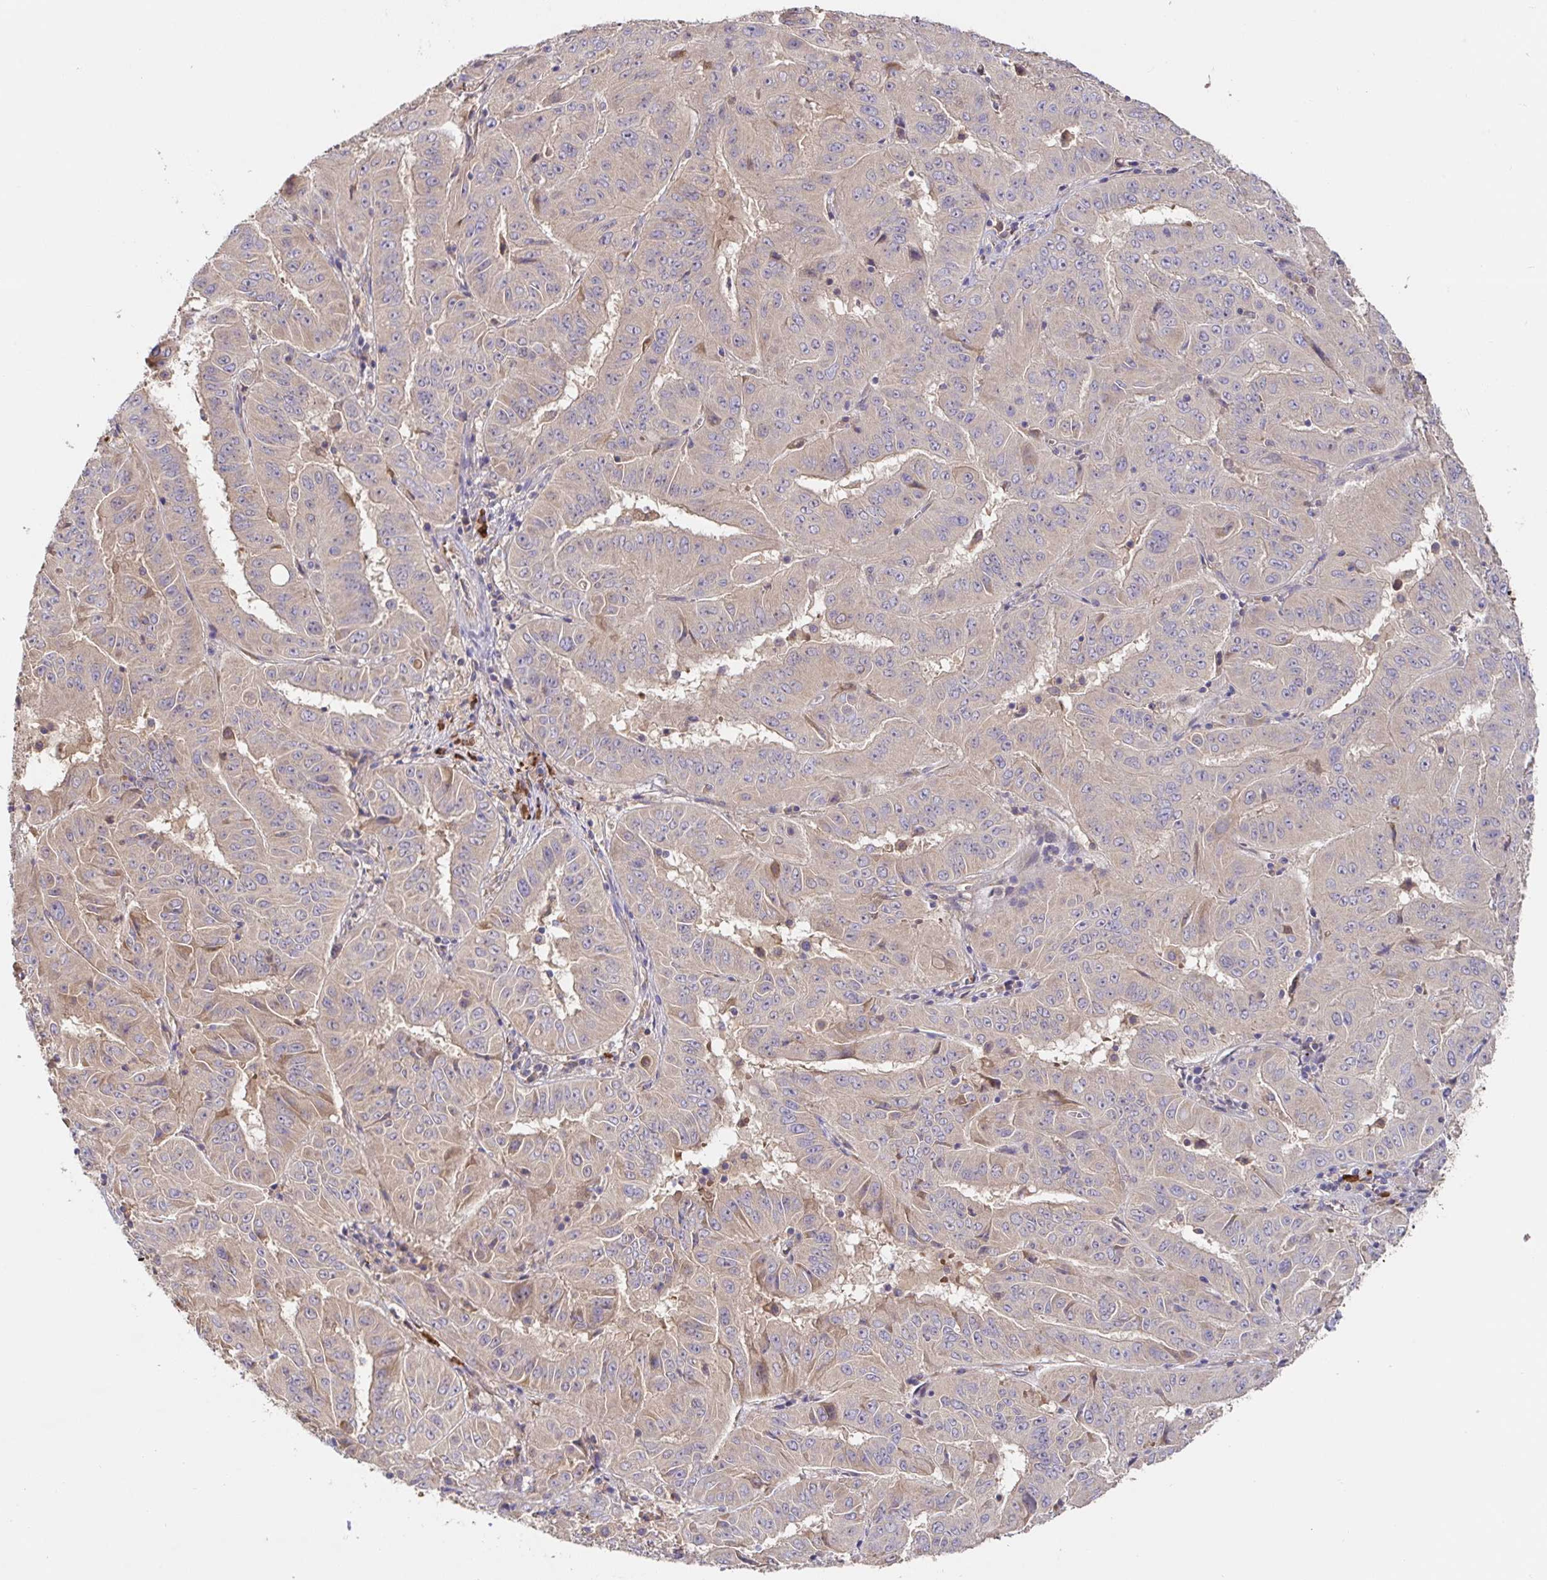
{"staining": {"intensity": "weak", "quantity": "<25%", "location": "cytoplasmic/membranous"}, "tissue": "pancreatic cancer", "cell_type": "Tumor cells", "image_type": "cancer", "snomed": [{"axis": "morphology", "description": "Adenocarcinoma, NOS"}, {"axis": "topography", "description": "Pancreas"}], "caption": "Pancreatic adenocarcinoma stained for a protein using immunohistochemistry demonstrates no positivity tumor cells.", "gene": "HAGH", "patient": {"sex": "male", "age": 63}}